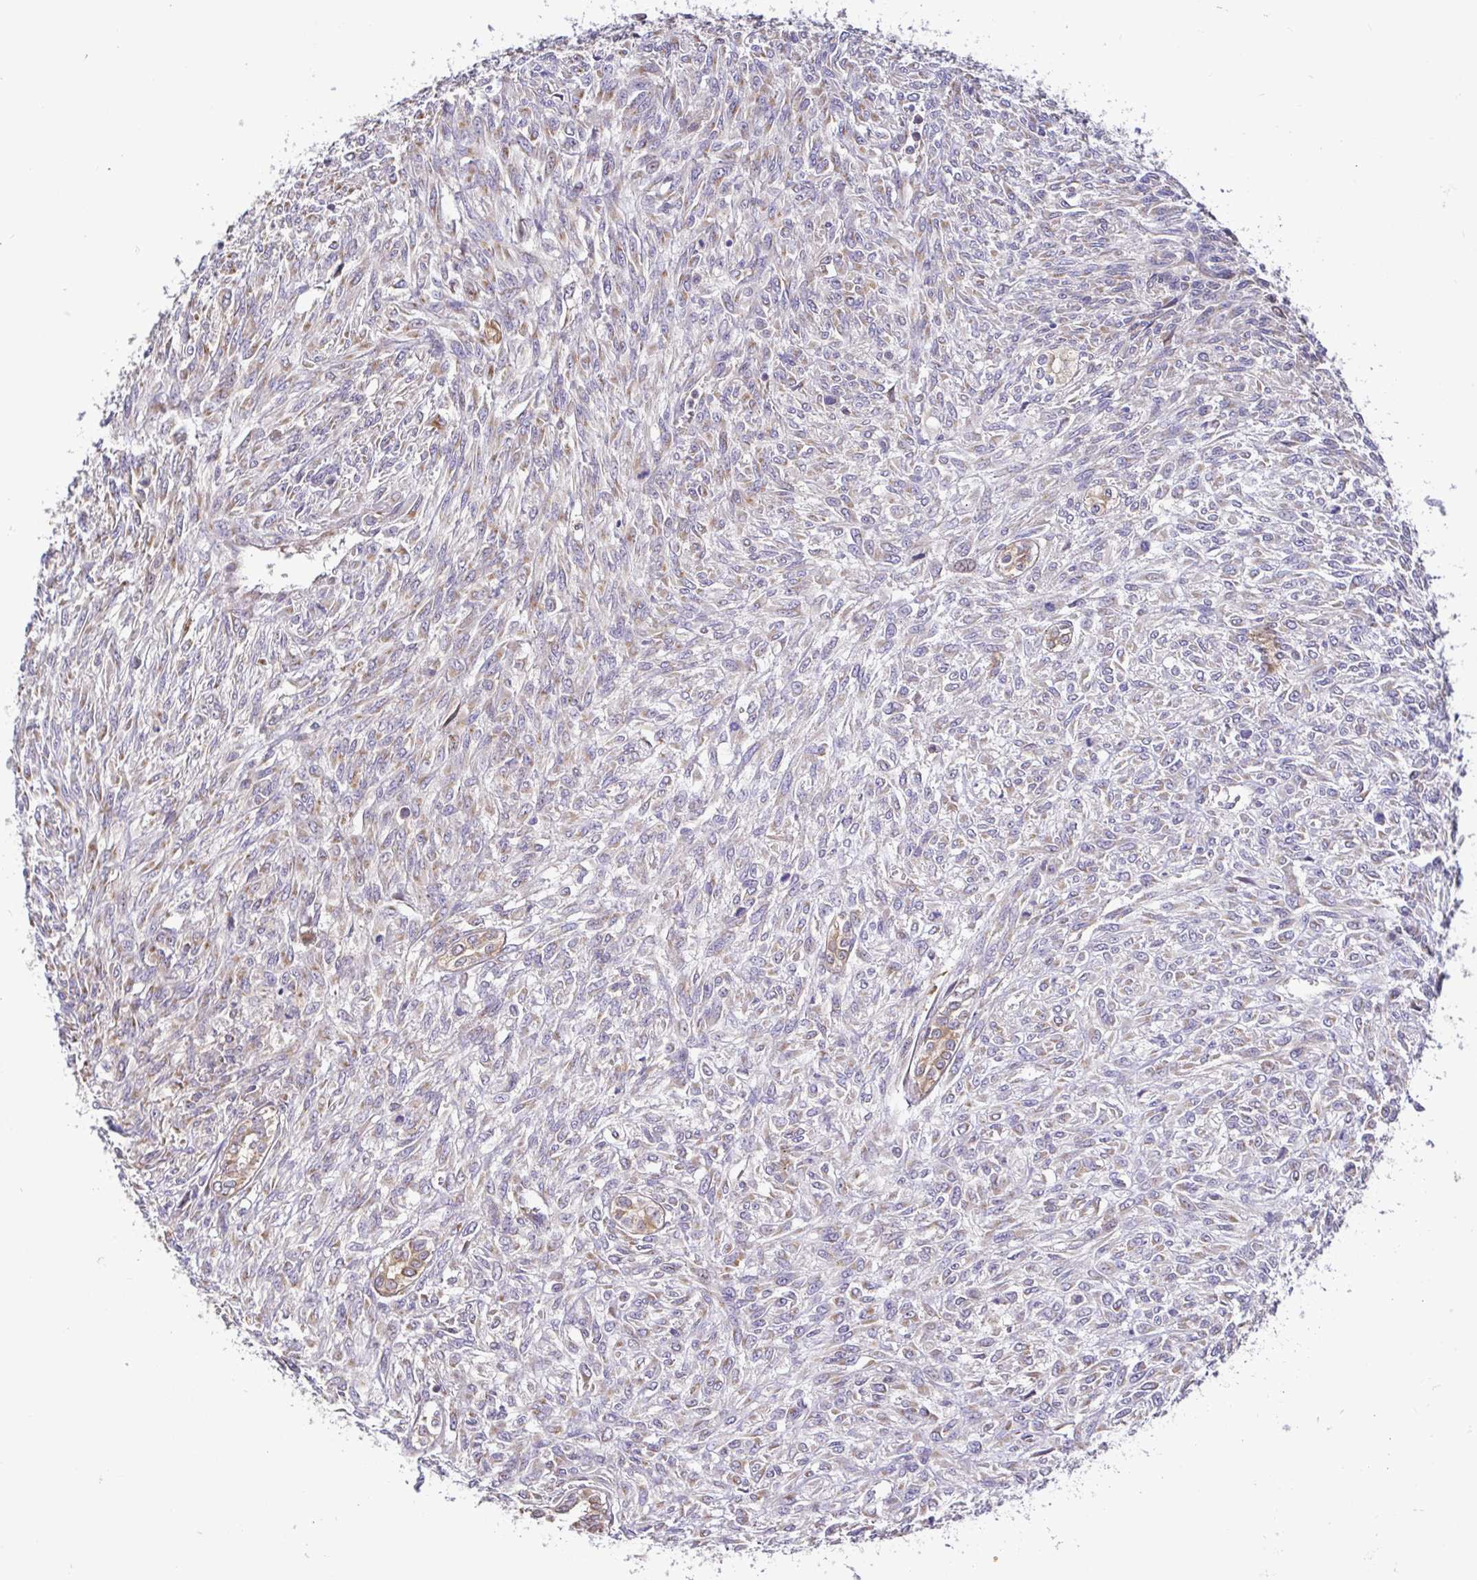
{"staining": {"intensity": "weak", "quantity": "25%-75%", "location": "cytoplasmic/membranous"}, "tissue": "renal cancer", "cell_type": "Tumor cells", "image_type": "cancer", "snomed": [{"axis": "morphology", "description": "Adenocarcinoma, NOS"}, {"axis": "topography", "description": "Kidney"}], "caption": "Immunohistochemical staining of human renal cancer displays low levels of weak cytoplasmic/membranous protein staining in about 25%-75% of tumor cells.", "gene": "ELP1", "patient": {"sex": "male", "age": 58}}